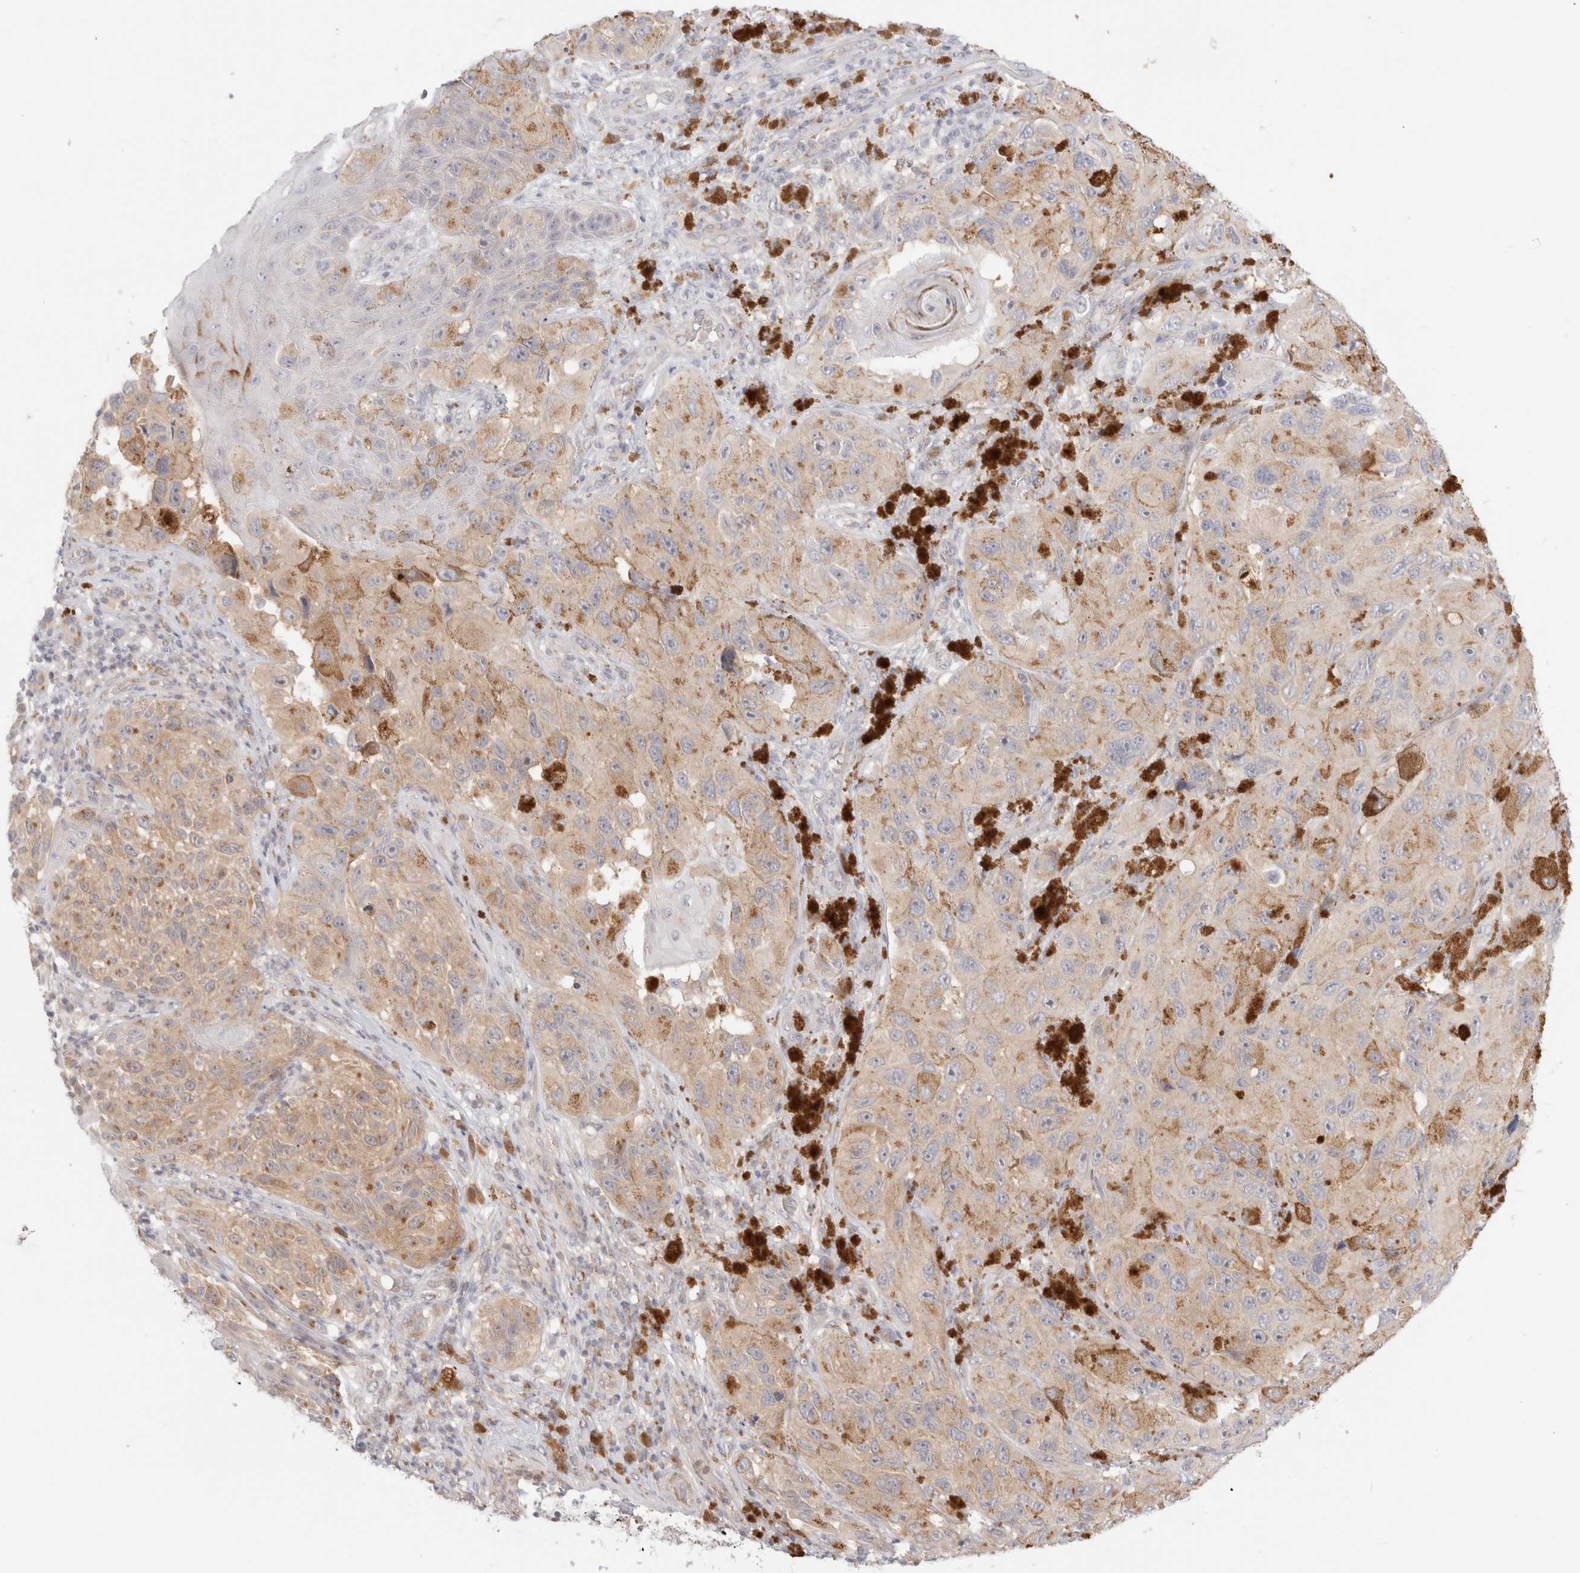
{"staining": {"intensity": "weak", "quantity": ">75%", "location": "cytoplasmic/membranous"}, "tissue": "melanoma", "cell_type": "Tumor cells", "image_type": "cancer", "snomed": [{"axis": "morphology", "description": "Malignant melanoma, NOS"}, {"axis": "topography", "description": "Skin"}], "caption": "Immunohistochemistry (IHC) (DAB (3,3'-diaminobenzidine)) staining of human malignant melanoma demonstrates weak cytoplasmic/membranous protein expression in approximately >75% of tumor cells. (DAB IHC, brown staining for protein, blue staining for nuclei).", "gene": "EFCAB13", "patient": {"sex": "female", "age": 73}}